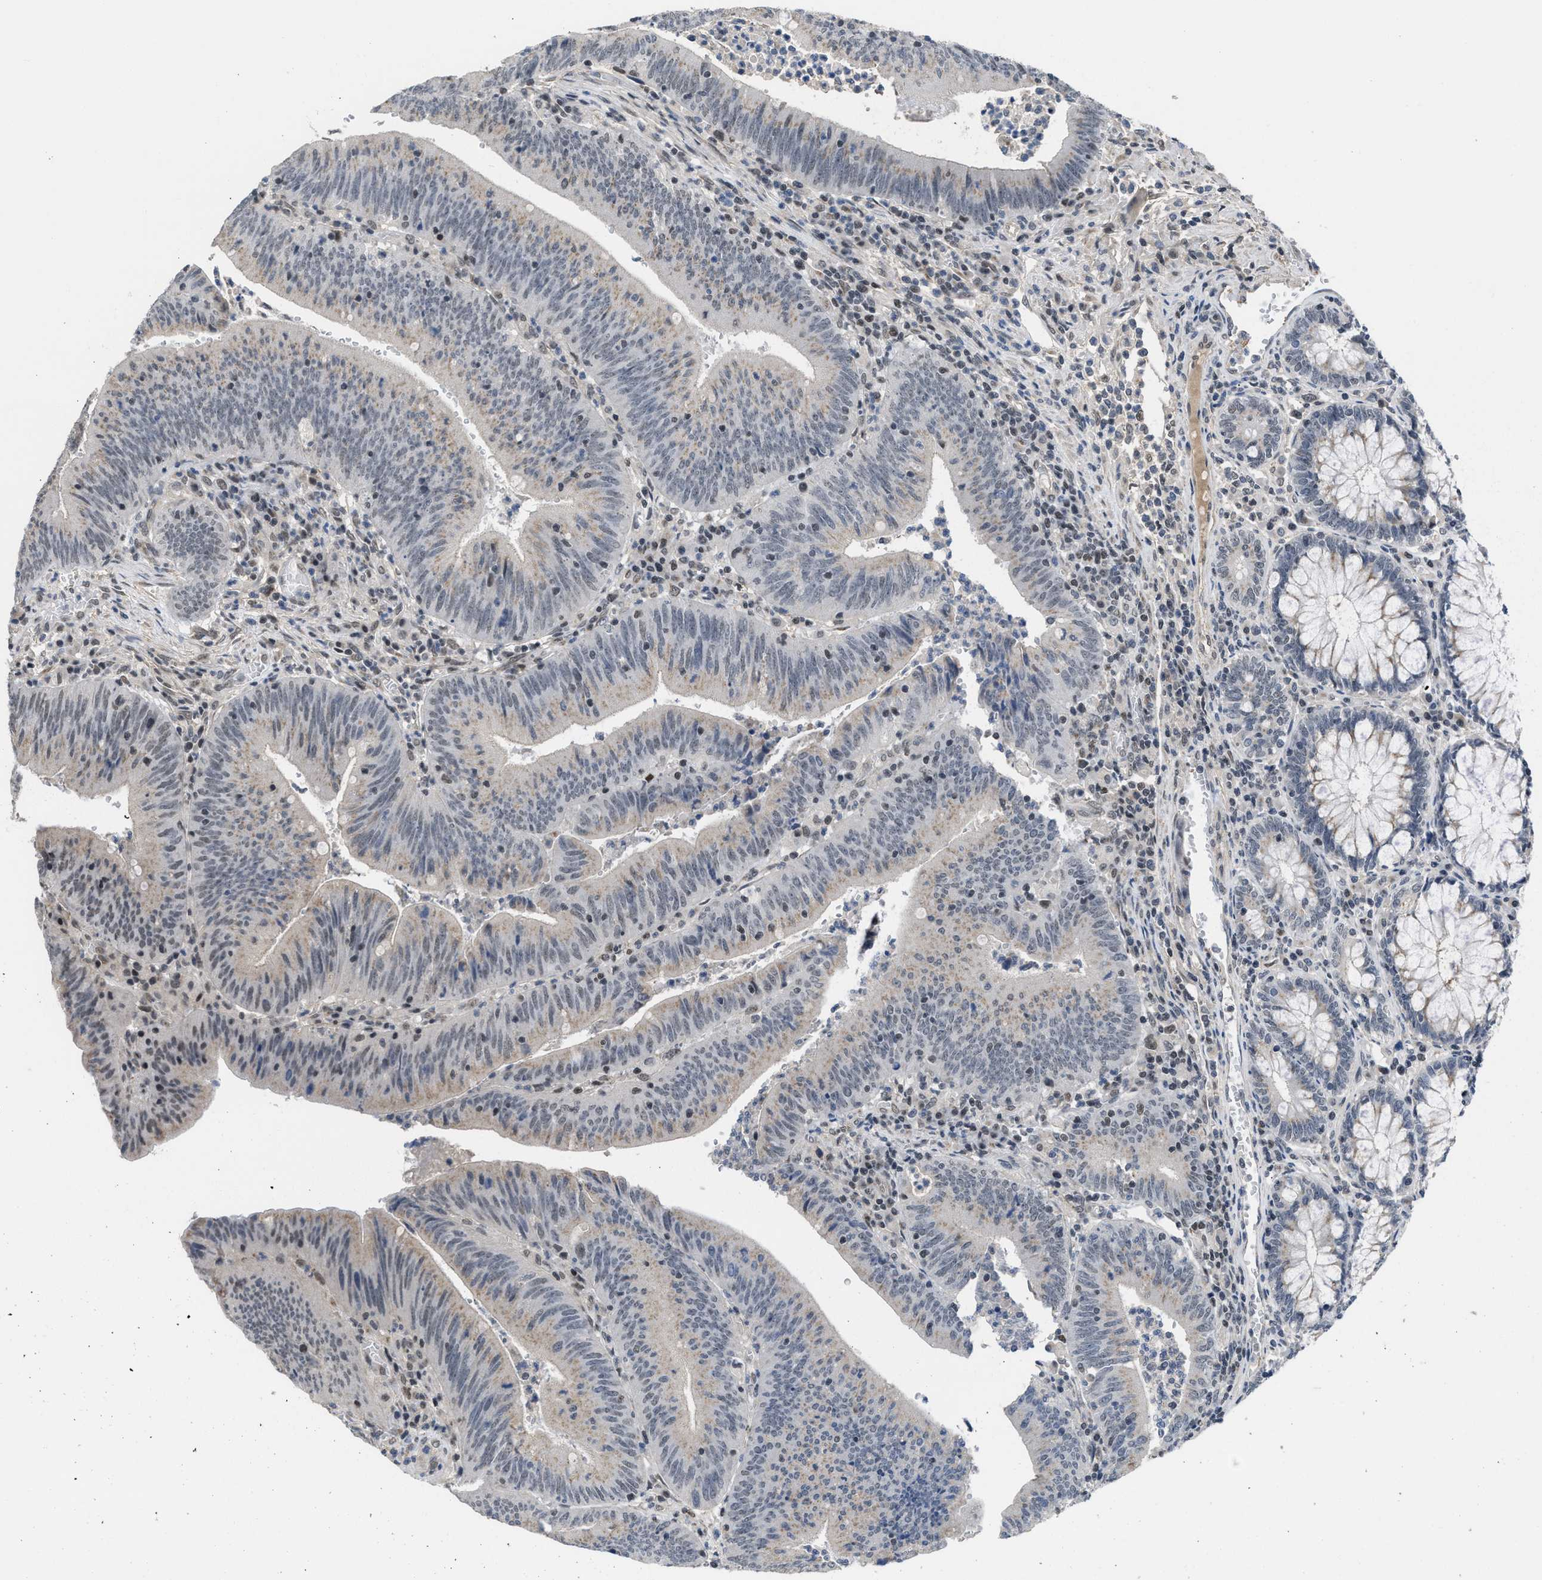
{"staining": {"intensity": "weak", "quantity": "25%-75%", "location": "cytoplasmic/membranous,nuclear"}, "tissue": "colorectal cancer", "cell_type": "Tumor cells", "image_type": "cancer", "snomed": [{"axis": "morphology", "description": "Normal tissue, NOS"}, {"axis": "morphology", "description": "Adenocarcinoma, NOS"}, {"axis": "topography", "description": "Rectum"}], "caption": "A brown stain highlights weak cytoplasmic/membranous and nuclear expression of a protein in human colorectal cancer tumor cells.", "gene": "TERF2IP", "patient": {"sex": "female", "age": 66}}